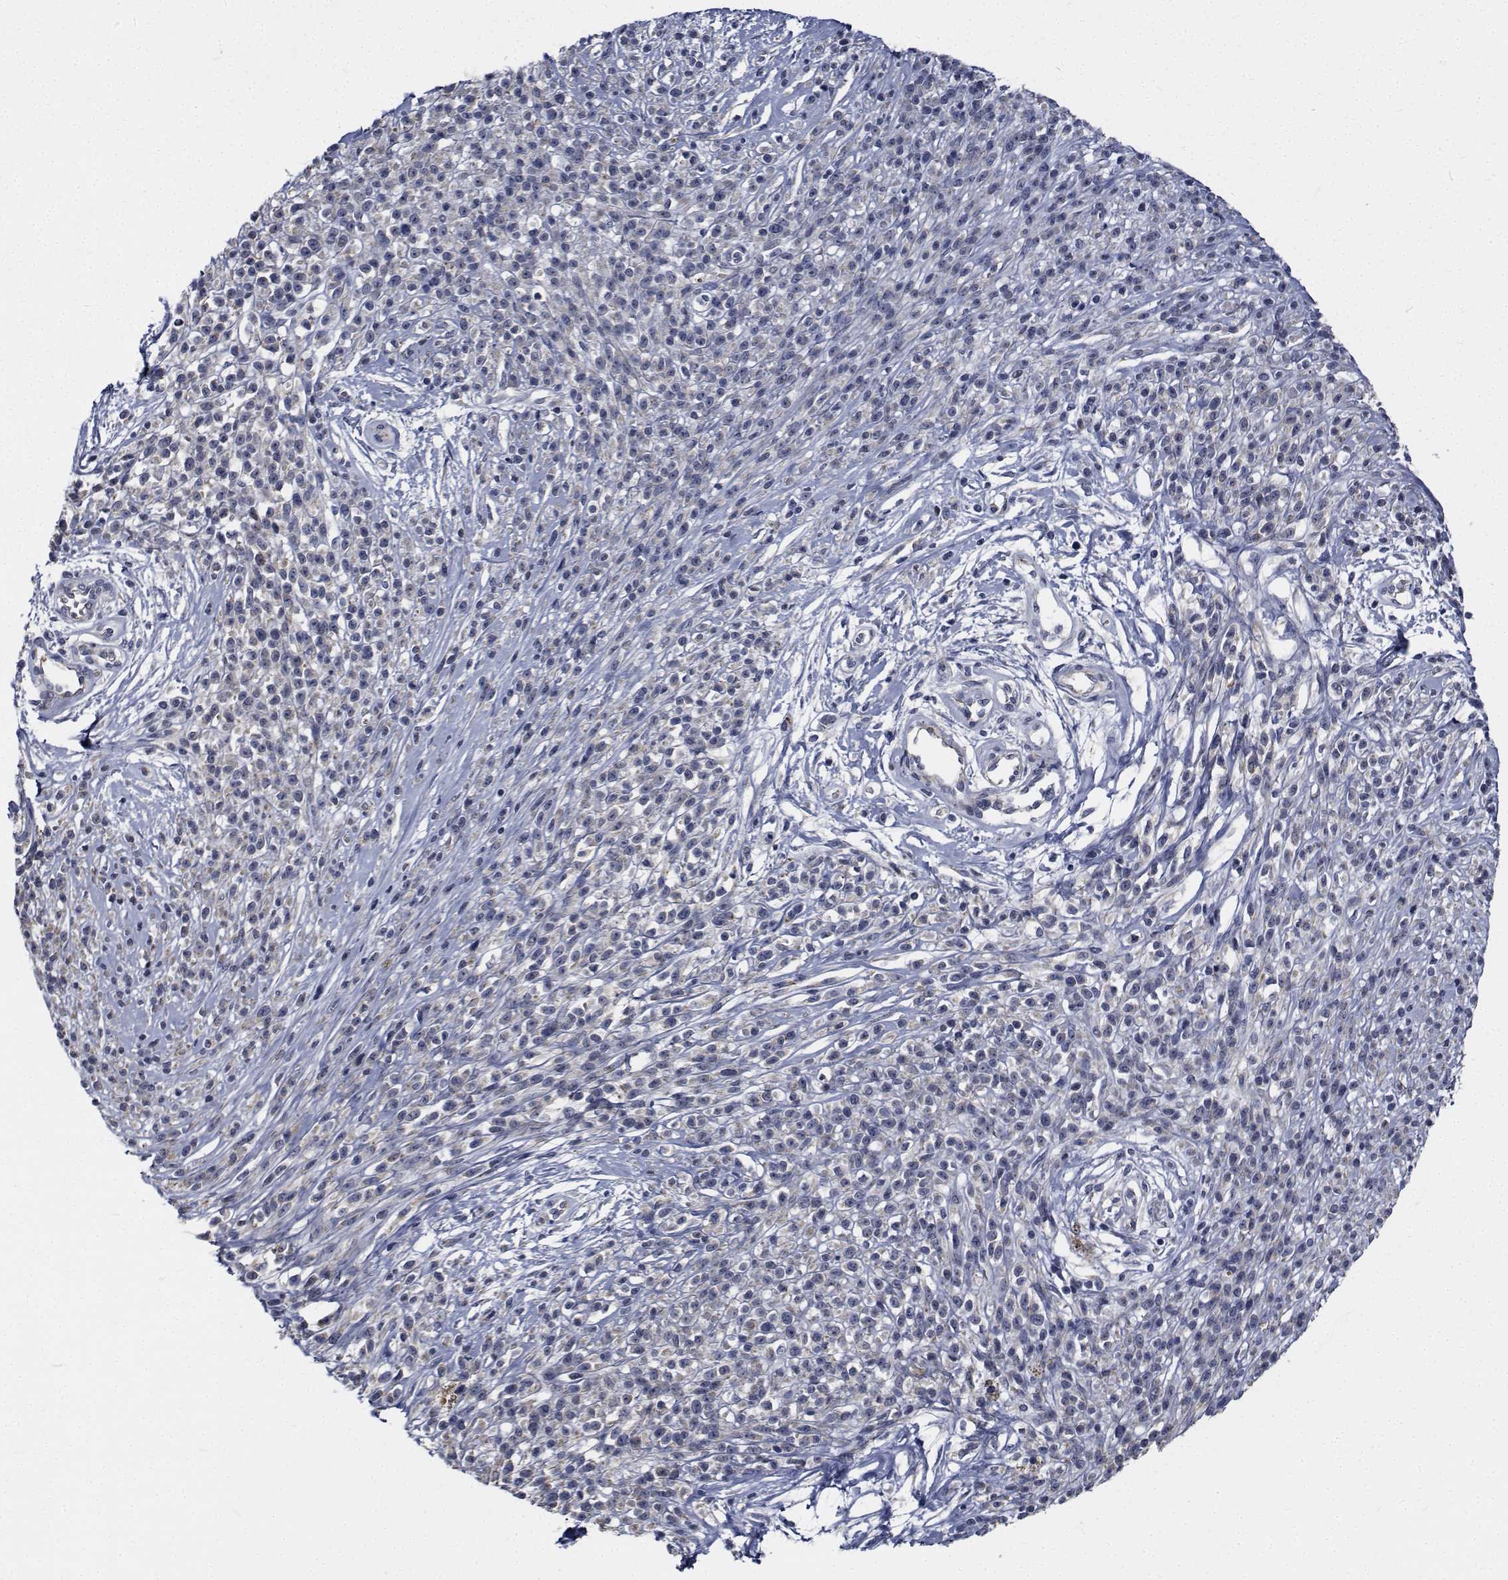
{"staining": {"intensity": "negative", "quantity": "none", "location": "none"}, "tissue": "melanoma", "cell_type": "Tumor cells", "image_type": "cancer", "snomed": [{"axis": "morphology", "description": "Malignant melanoma, NOS"}, {"axis": "topography", "description": "Skin"}, {"axis": "topography", "description": "Skin of trunk"}], "caption": "The histopathology image reveals no staining of tumor cells in melanoma.", "gene": "TTBK1", "patient": {"sex": "male", "age": 74}}